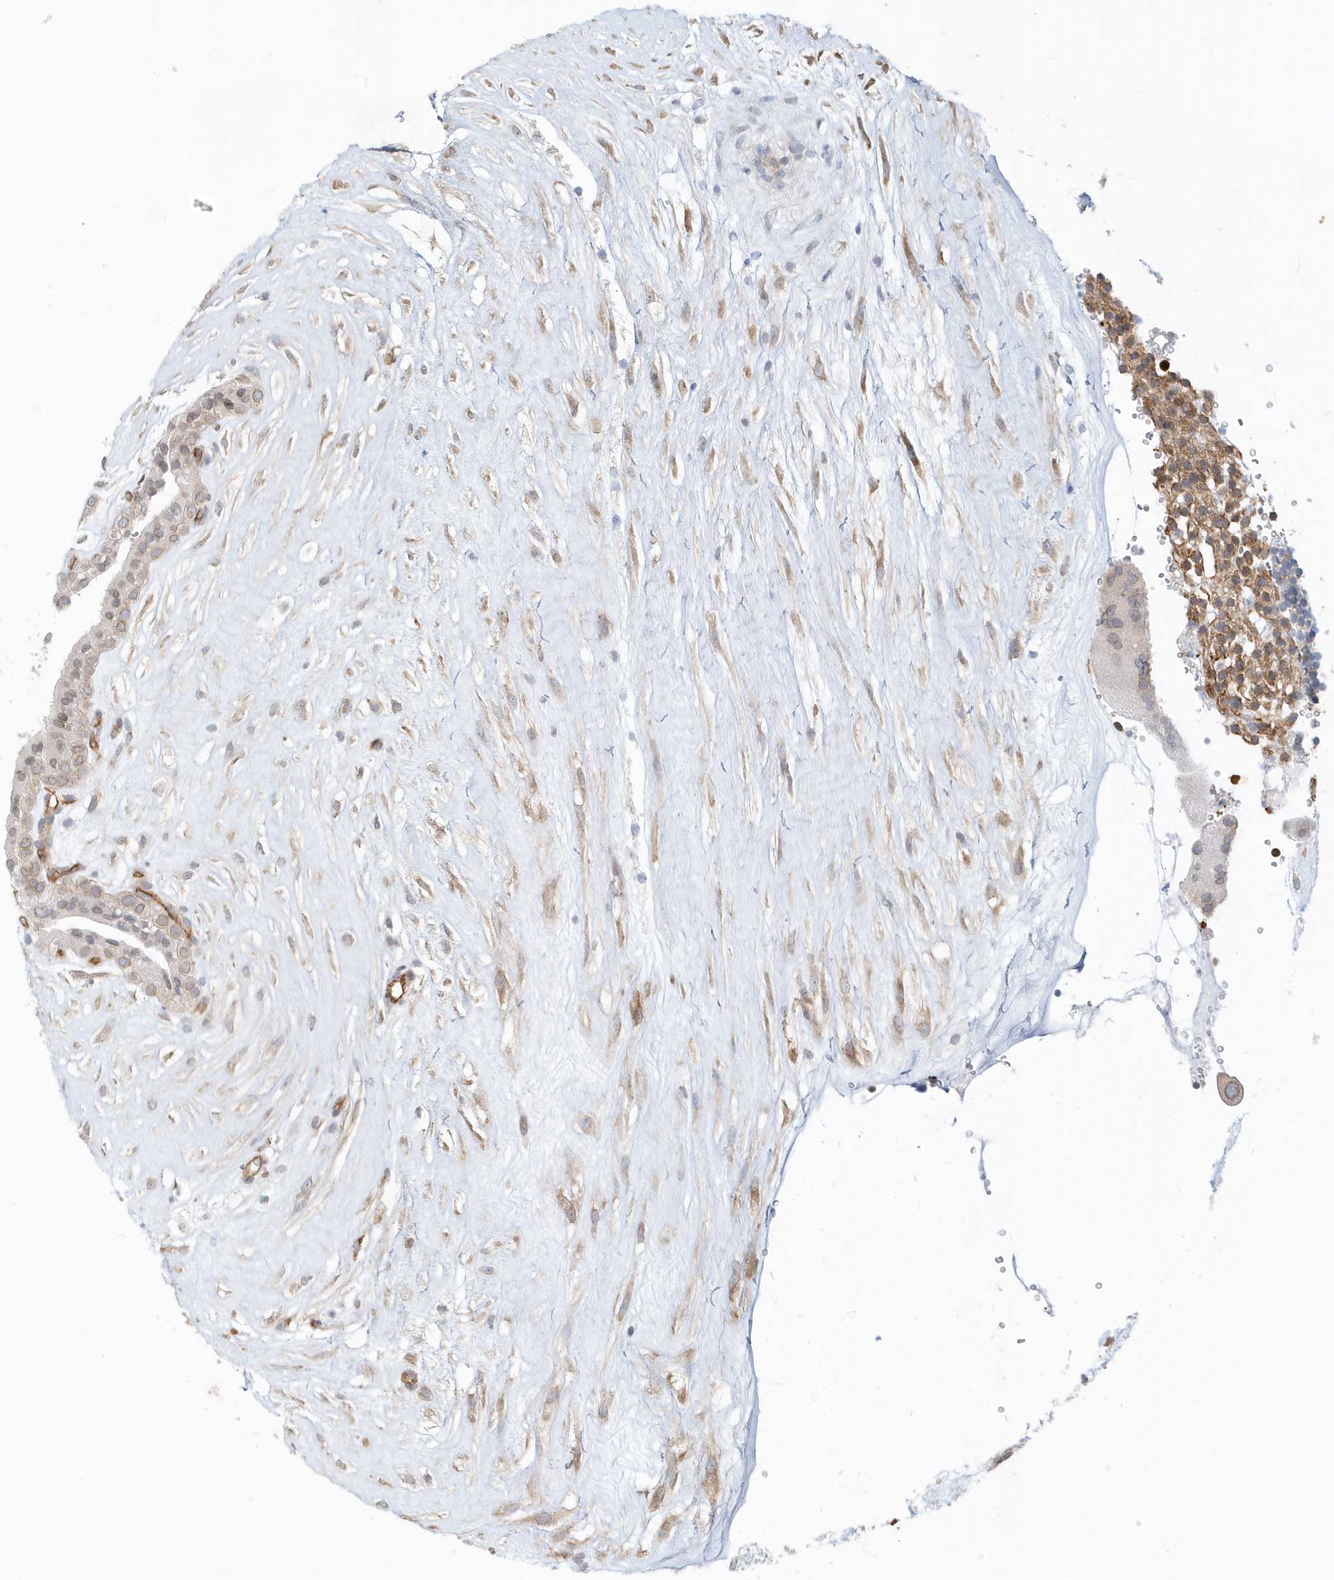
{"staining": {"intensity": "moderate", "quantity": ">75%", "location": "cytoplasmic/membranous"}, "tissue": "placenta", "cell_type": "Decidual cells", "image_type": "normal", "snomed": [{"axis": "morphology", "description": "Normal tissue, NOS"}, {"axis": "topography", "description": "Placenta"}], "caption": "The histopathology image displays a brown stain indicating the presence of a protein in the cytoplasmic/membranous of decidual cells in placenta. The protein of interest is shown in brown color, while the nuclei are stained blue.", "gene": "DNAH1", "patient": {"sex": "female", "age": 18}}